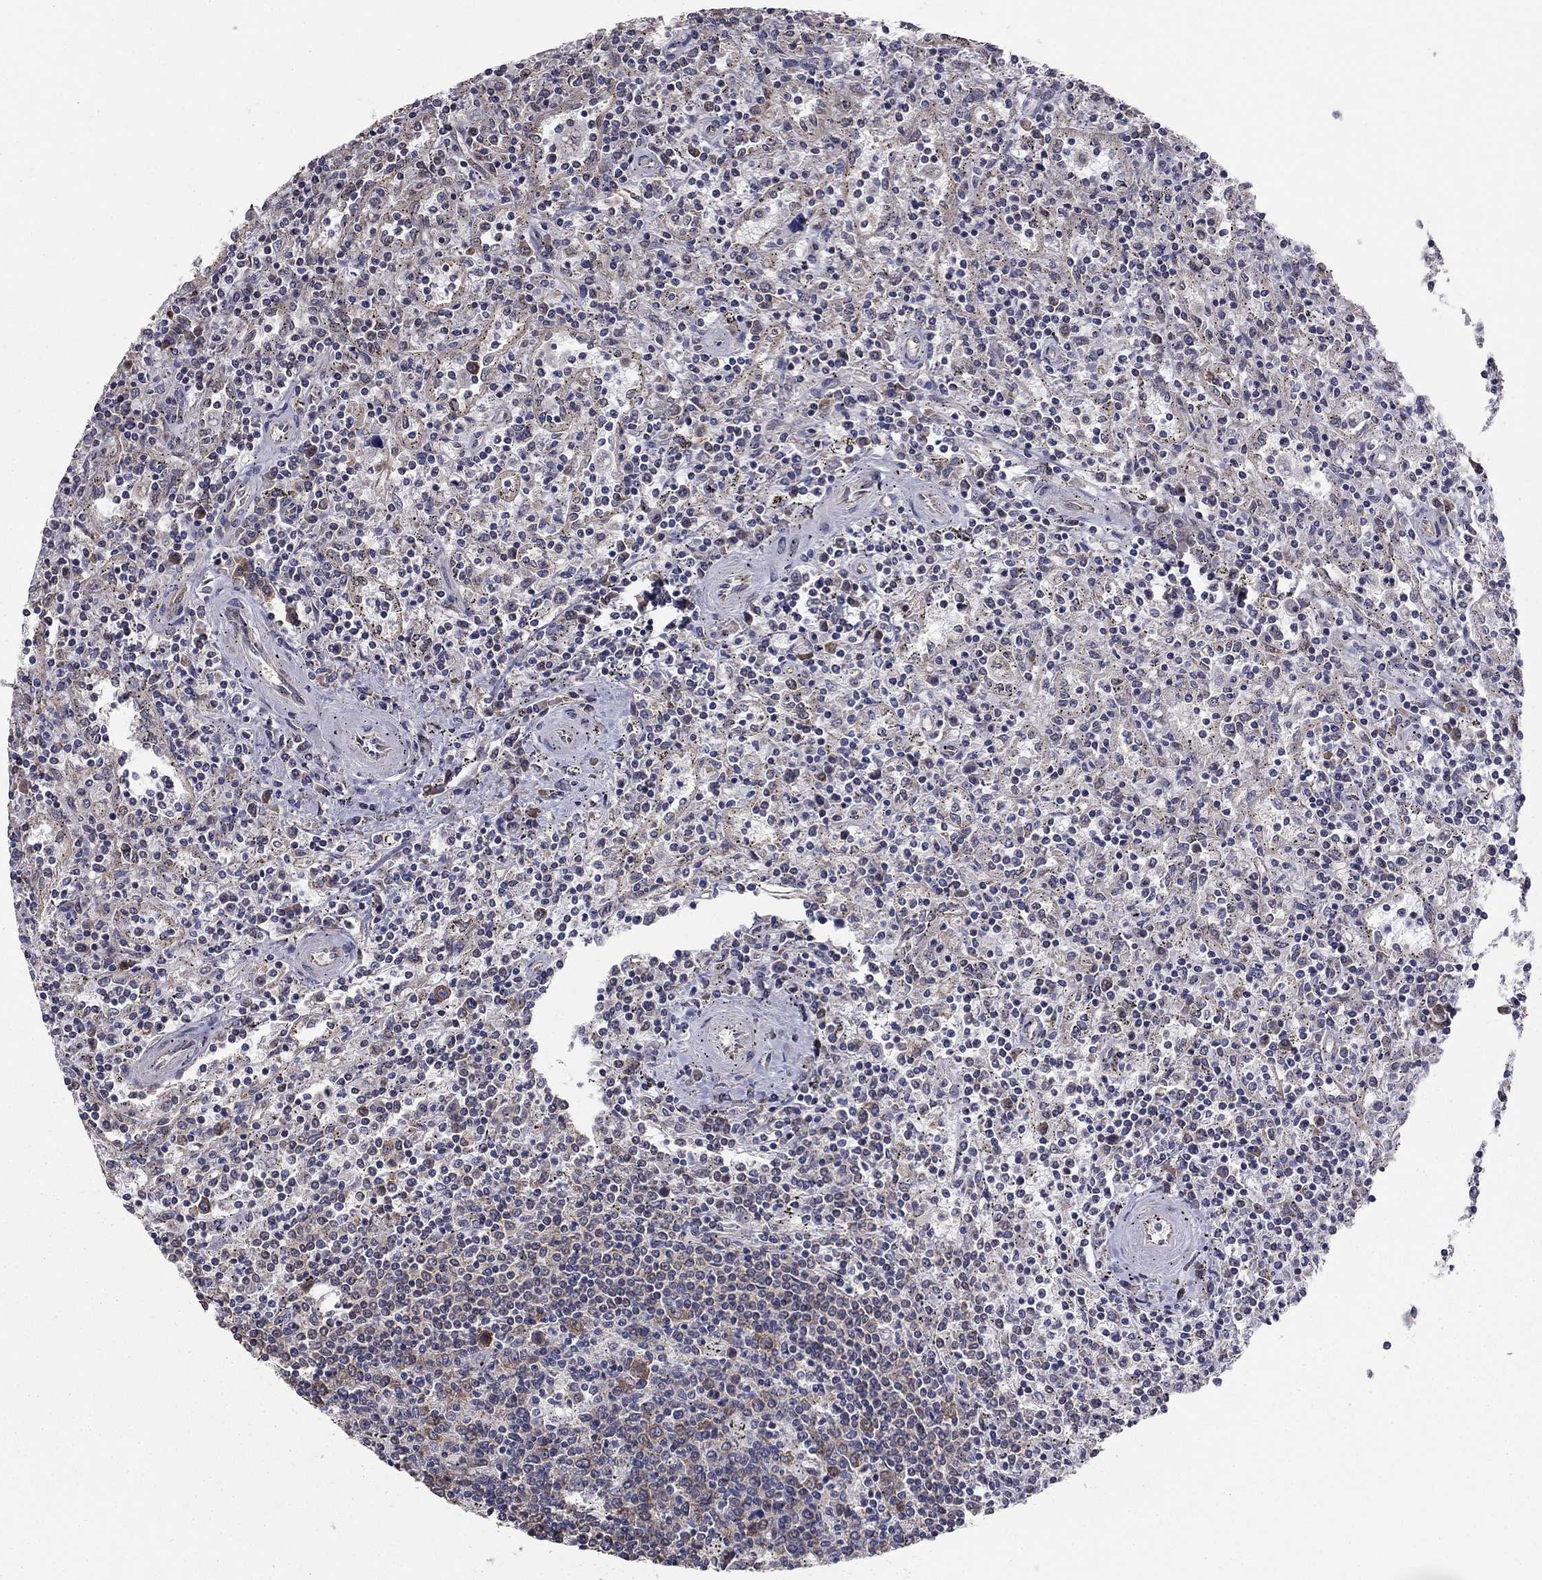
{"staining": {"intensity": "negative", "quantity": "none", "location": "none"}, "tissue": "lymphoma", "cell_type": "Tumor cells", "image_type": "cancer", "snomed": [{"axis": "morphology", "description": "Malignant lymphoma, non-Hodgkin's type, Low grade"}, {"axis": "topography", "description": "Spleen"}], "caption": "An IHC photomicrograph of lymphoma is shown. There is no staining in tumor cells of lymphoma.", "gene": "NKIRAS1", "patient": {"sex": "male", "age": 62}}